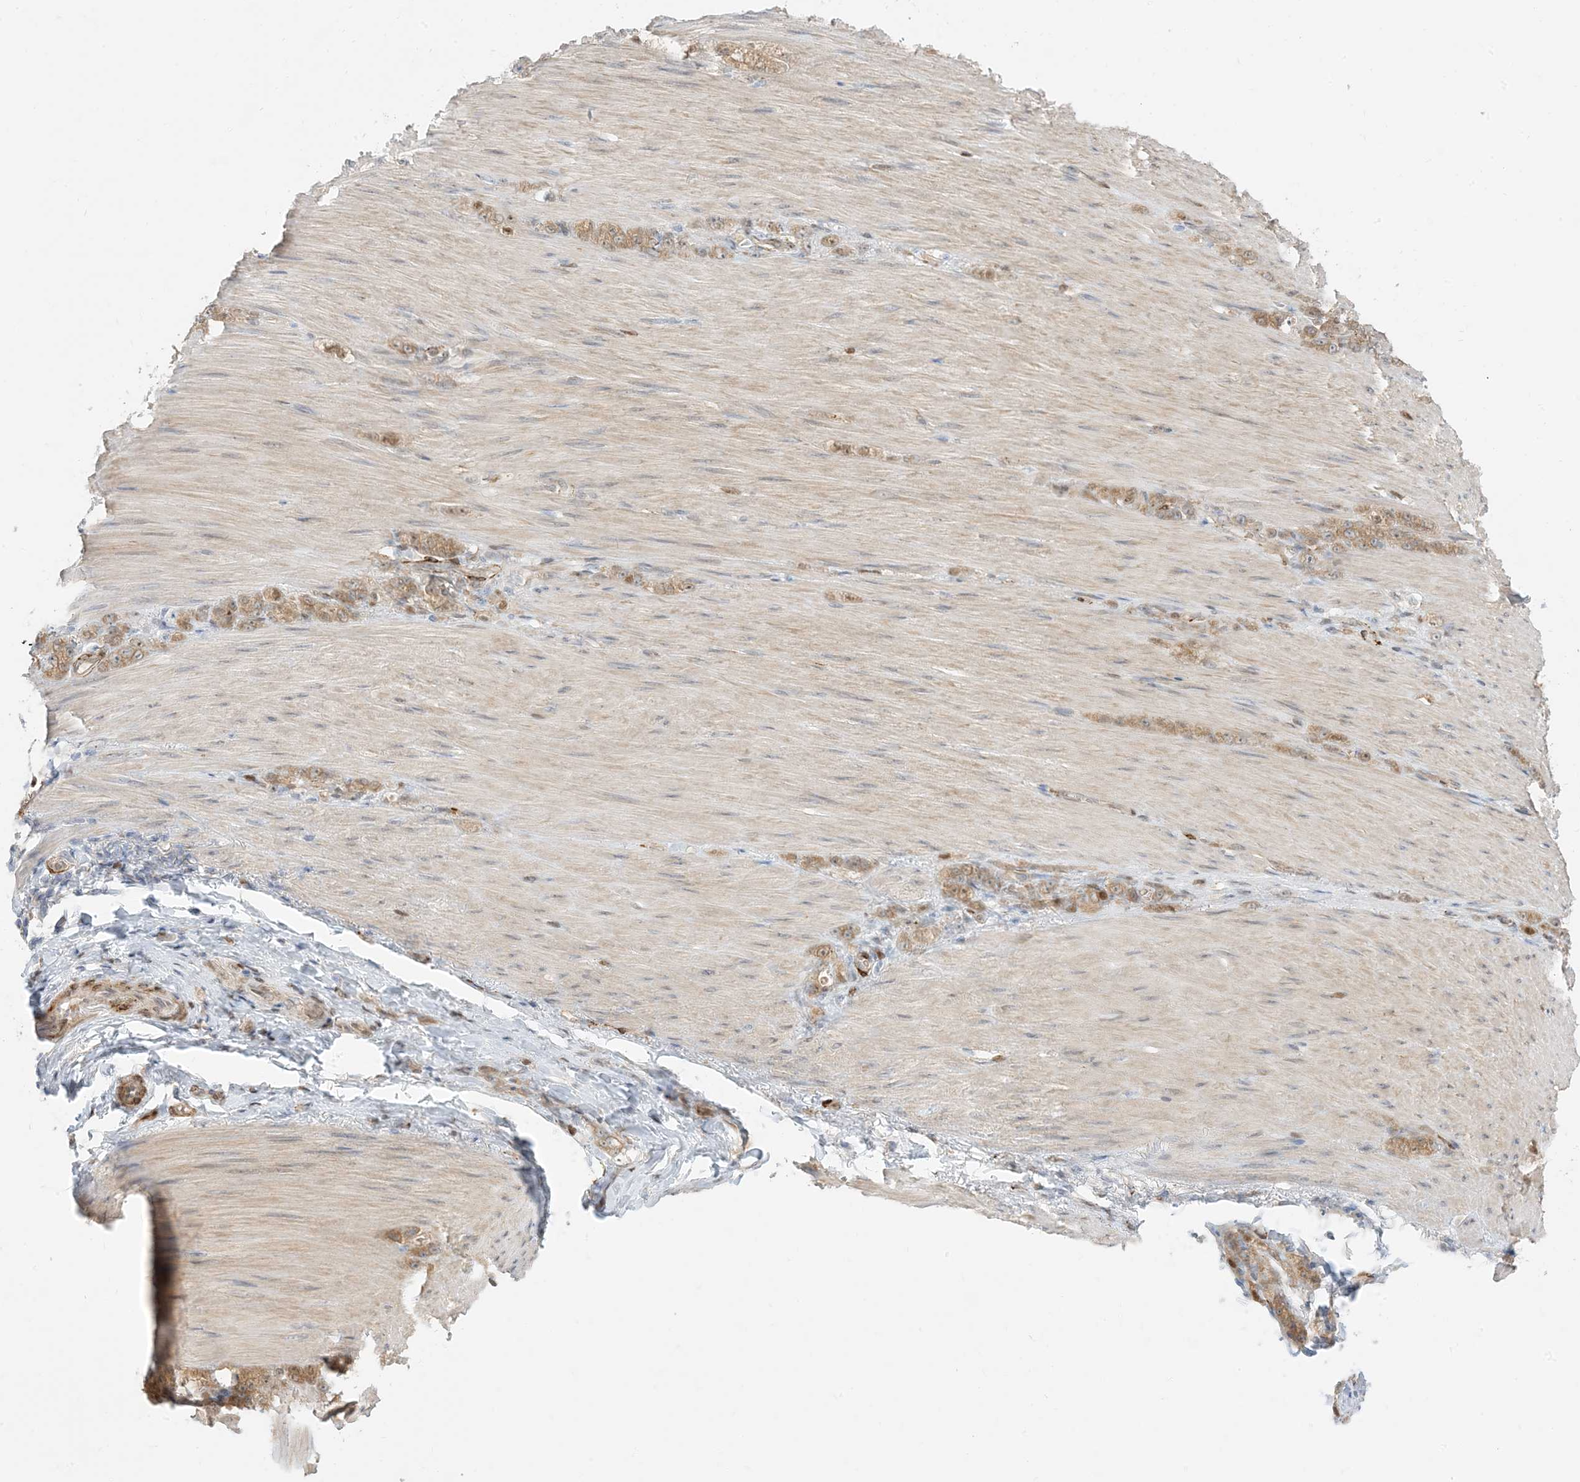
{"staining": {"intensity": "moderate", "quantity": ">75%", "location": "cytoplasmic/membranous"}, "tissue": "stomach cancer", "cell_type": "Tumor cells", "image_type": "cancer", "snomed": [{"axis": "morphology", "description": "Normal tissue, NOS"}, {"axis": "morphology", "description": "Adenocarcinoma, NOS"}, {"axis": "topography", "description": "Stomach"}], "caption": "Stomach adenocarcinoma stained with DAB (3,3'-diaminobenzidine) immunohistochemistry displays medium levels of moderate cytoplasmic/membranous positivity in approximately >75% of tumor cells.", "gene": "RIN1", "patient": {"sex": "male", "age": 82}}